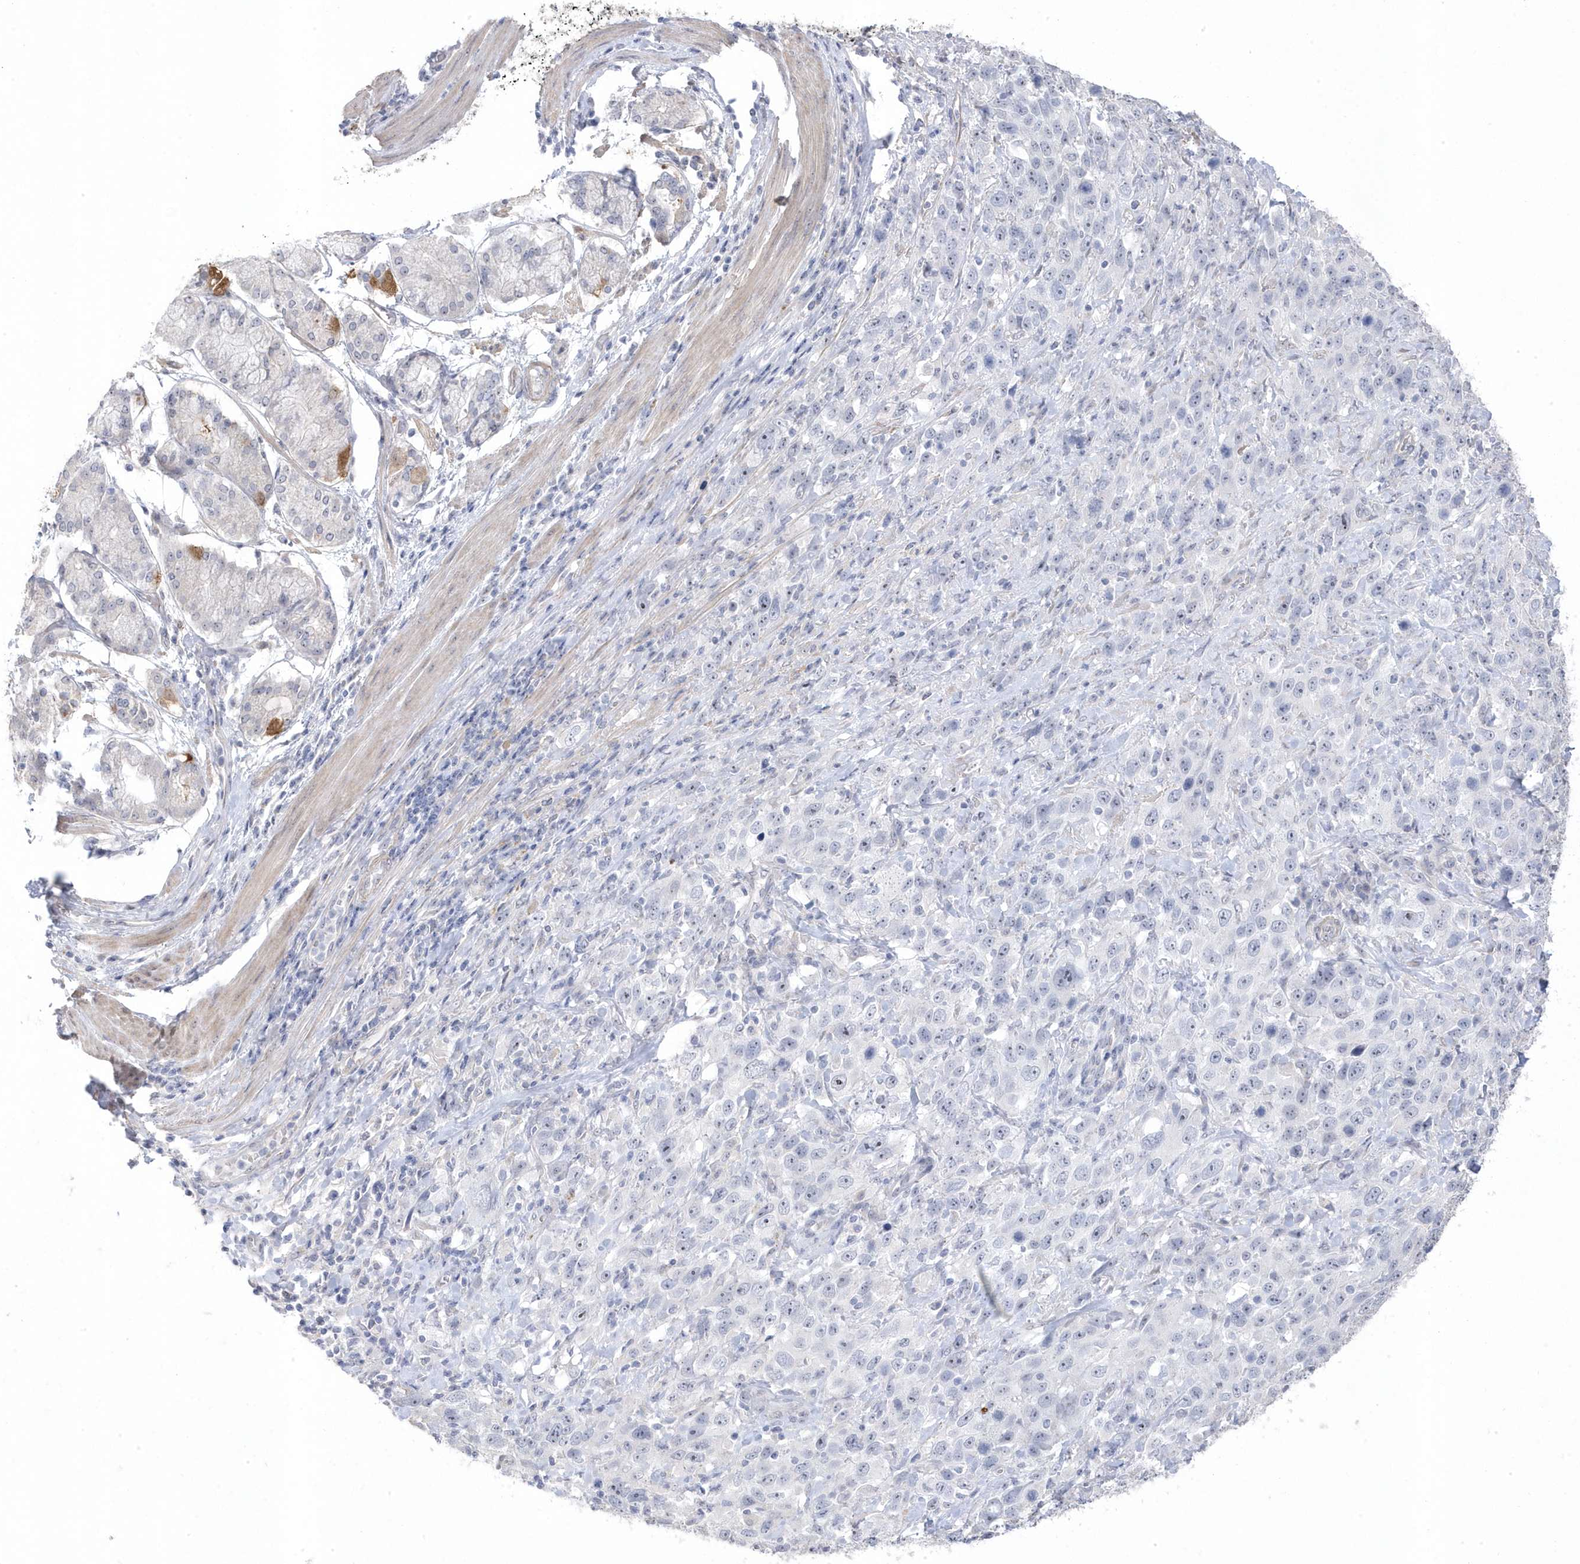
{"staining": {"intensity": "negative", "quantity": "none", "location": "none"}, "tissue": "stomach cancer", "cell_type": "Tumor cells", "image_type": "cancer", "snomed": [{"axis": "morphology", "description": "Normal tissue, NOS"}, {"axis": "morphology", "description": "Adenocarcinoma, NOS"}, {"axis": "topography", "description": "Lymph node"}, {"axis": "topography", "description": "Stomach"}], "caption": "An immunohistochemistry (IHC) image of stomach cancer (adenocarcinoma) is shown. There is no staining in tumor cells of stomach cancer (adenocarcinoma).", "gene": "GTPBP6", "patient": {"sex": "male", "age": 48}}